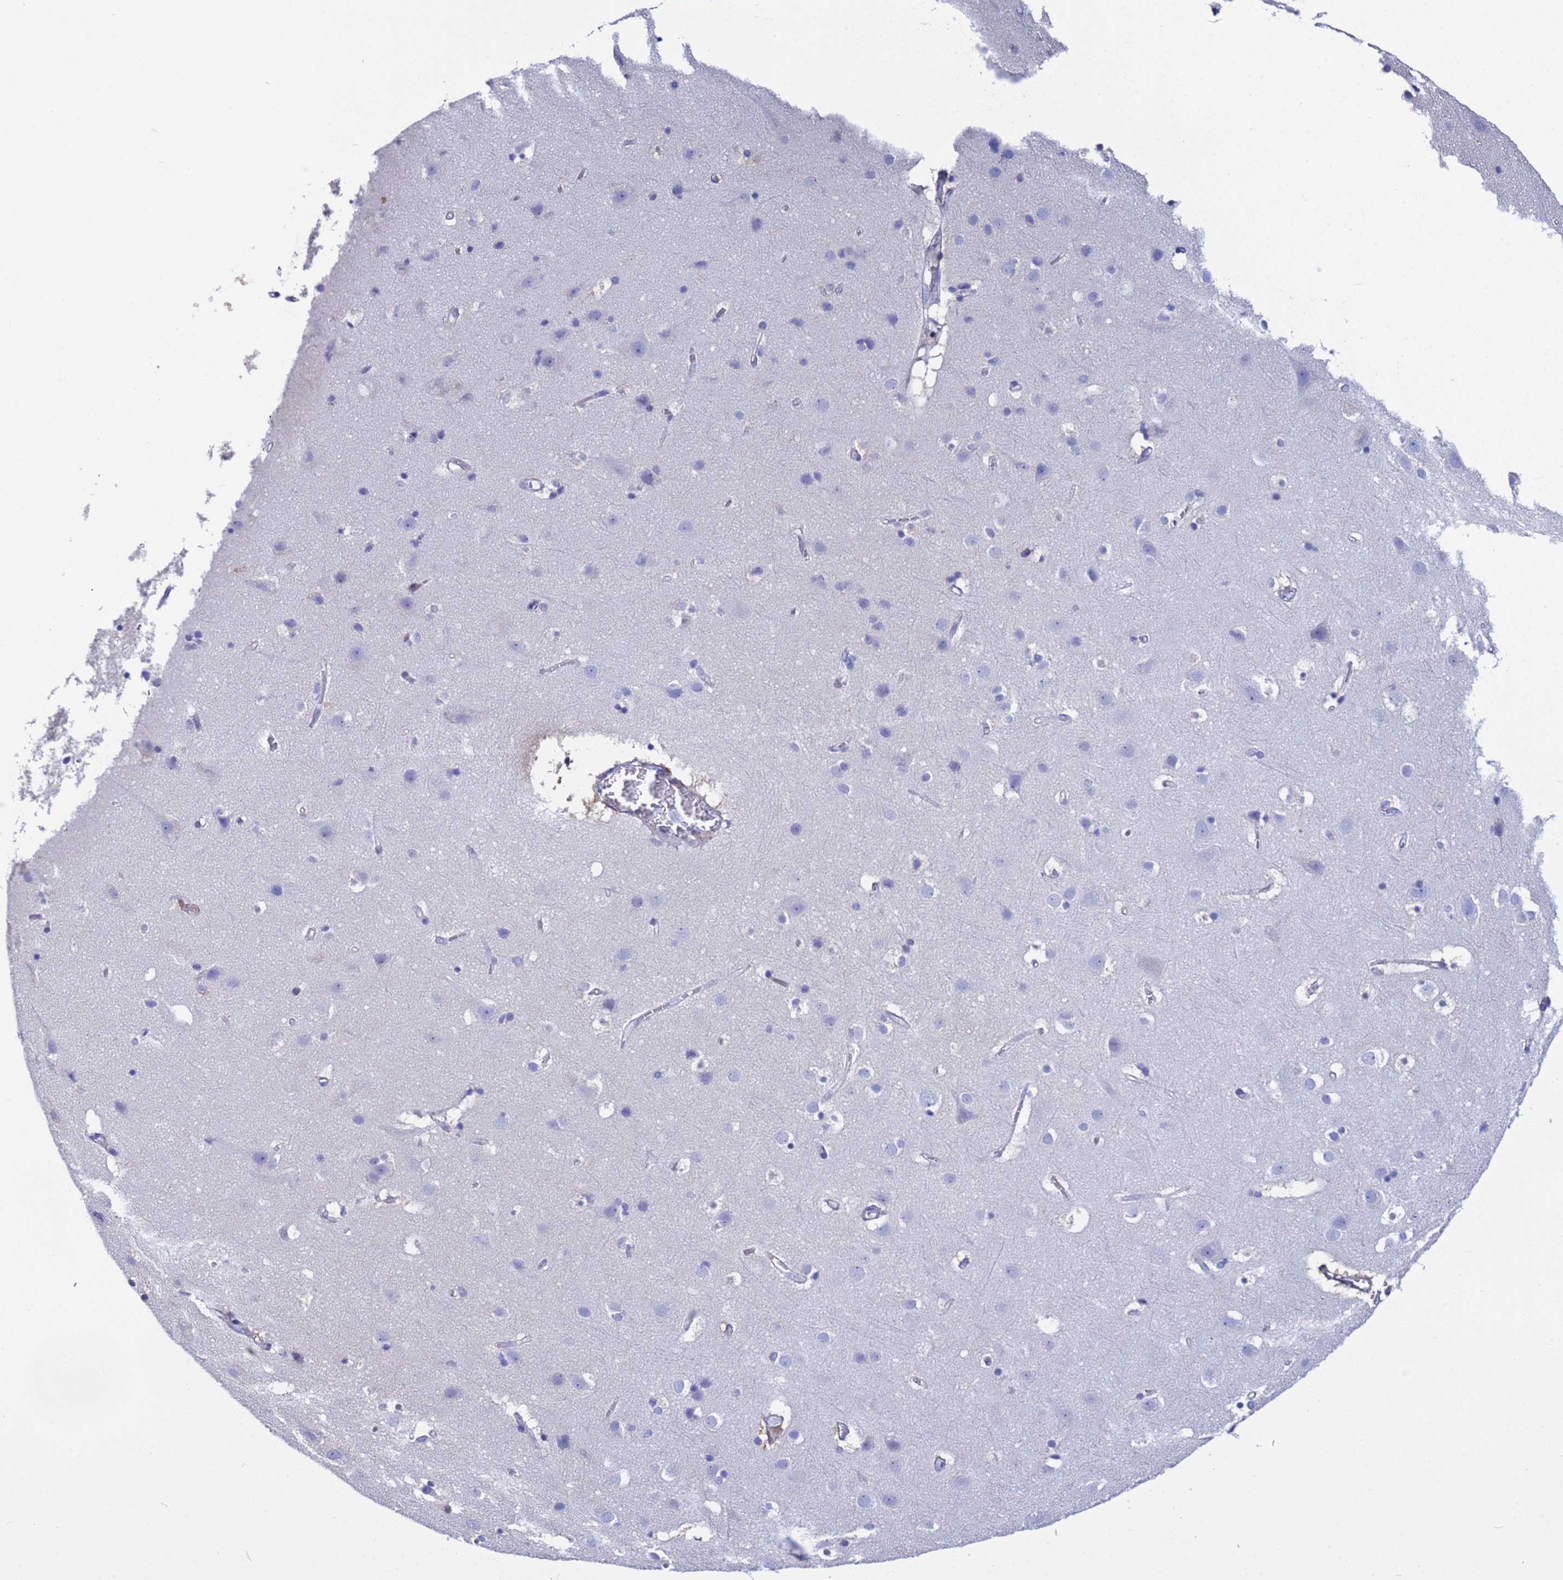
{"staining": {"intensity": "negative", "quantity": "none", "location": "none"}, "tissue": "cerebral cortex", "cell_type": "Endothelial cells", "image_type": "normal", "snomed": [{"axis": "morphology", "description": "Normal tissue, NOS"}, {"axis": "topography", "description": "Cerebral cortex"}], "caption": "DAB immunohistochemical staining of benign human cerebral cortex demonstrates no significant positivity in endothelial cells.", "gene": "PPP6R1", "patient": {"sex": "male", "age": 54}}